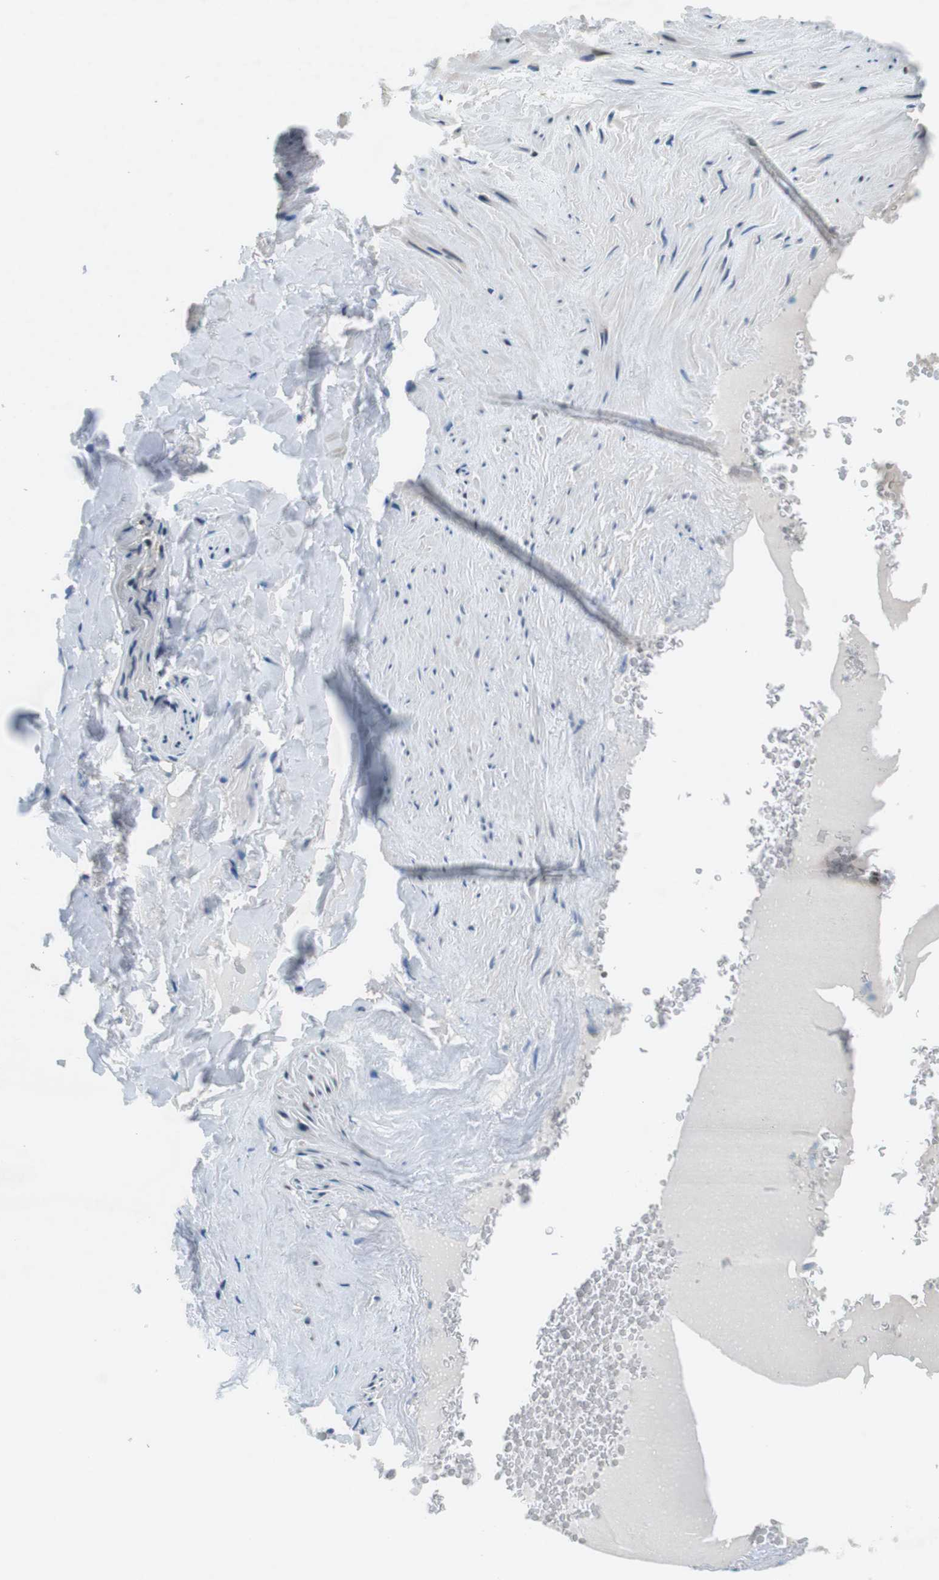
{"staining": {"intensity": "weak", "quantity": "25%-75%", "location": "nuclear"}, "tissue": "adipose tissue", "cell_type": "Adipocytes", "image_type": "normal", "snomed": [{"axis": "morphology", "description": "Normal tissue, NOS"}, {"axis": "topography", "description": "Peripheral nerve tissue"}], "caption": "Weak nuclear positivity is identified in about 25%-75% of adipocytes in unremarkable adipose tissue. (Stains: DAB (3,3'-diaminobenzidine) in brown, nuclei in blue, Microscopy: brightfield microscopy at high magnification).", "gene": "NEK4", "patient": {"sex": "male", "age": 70}}